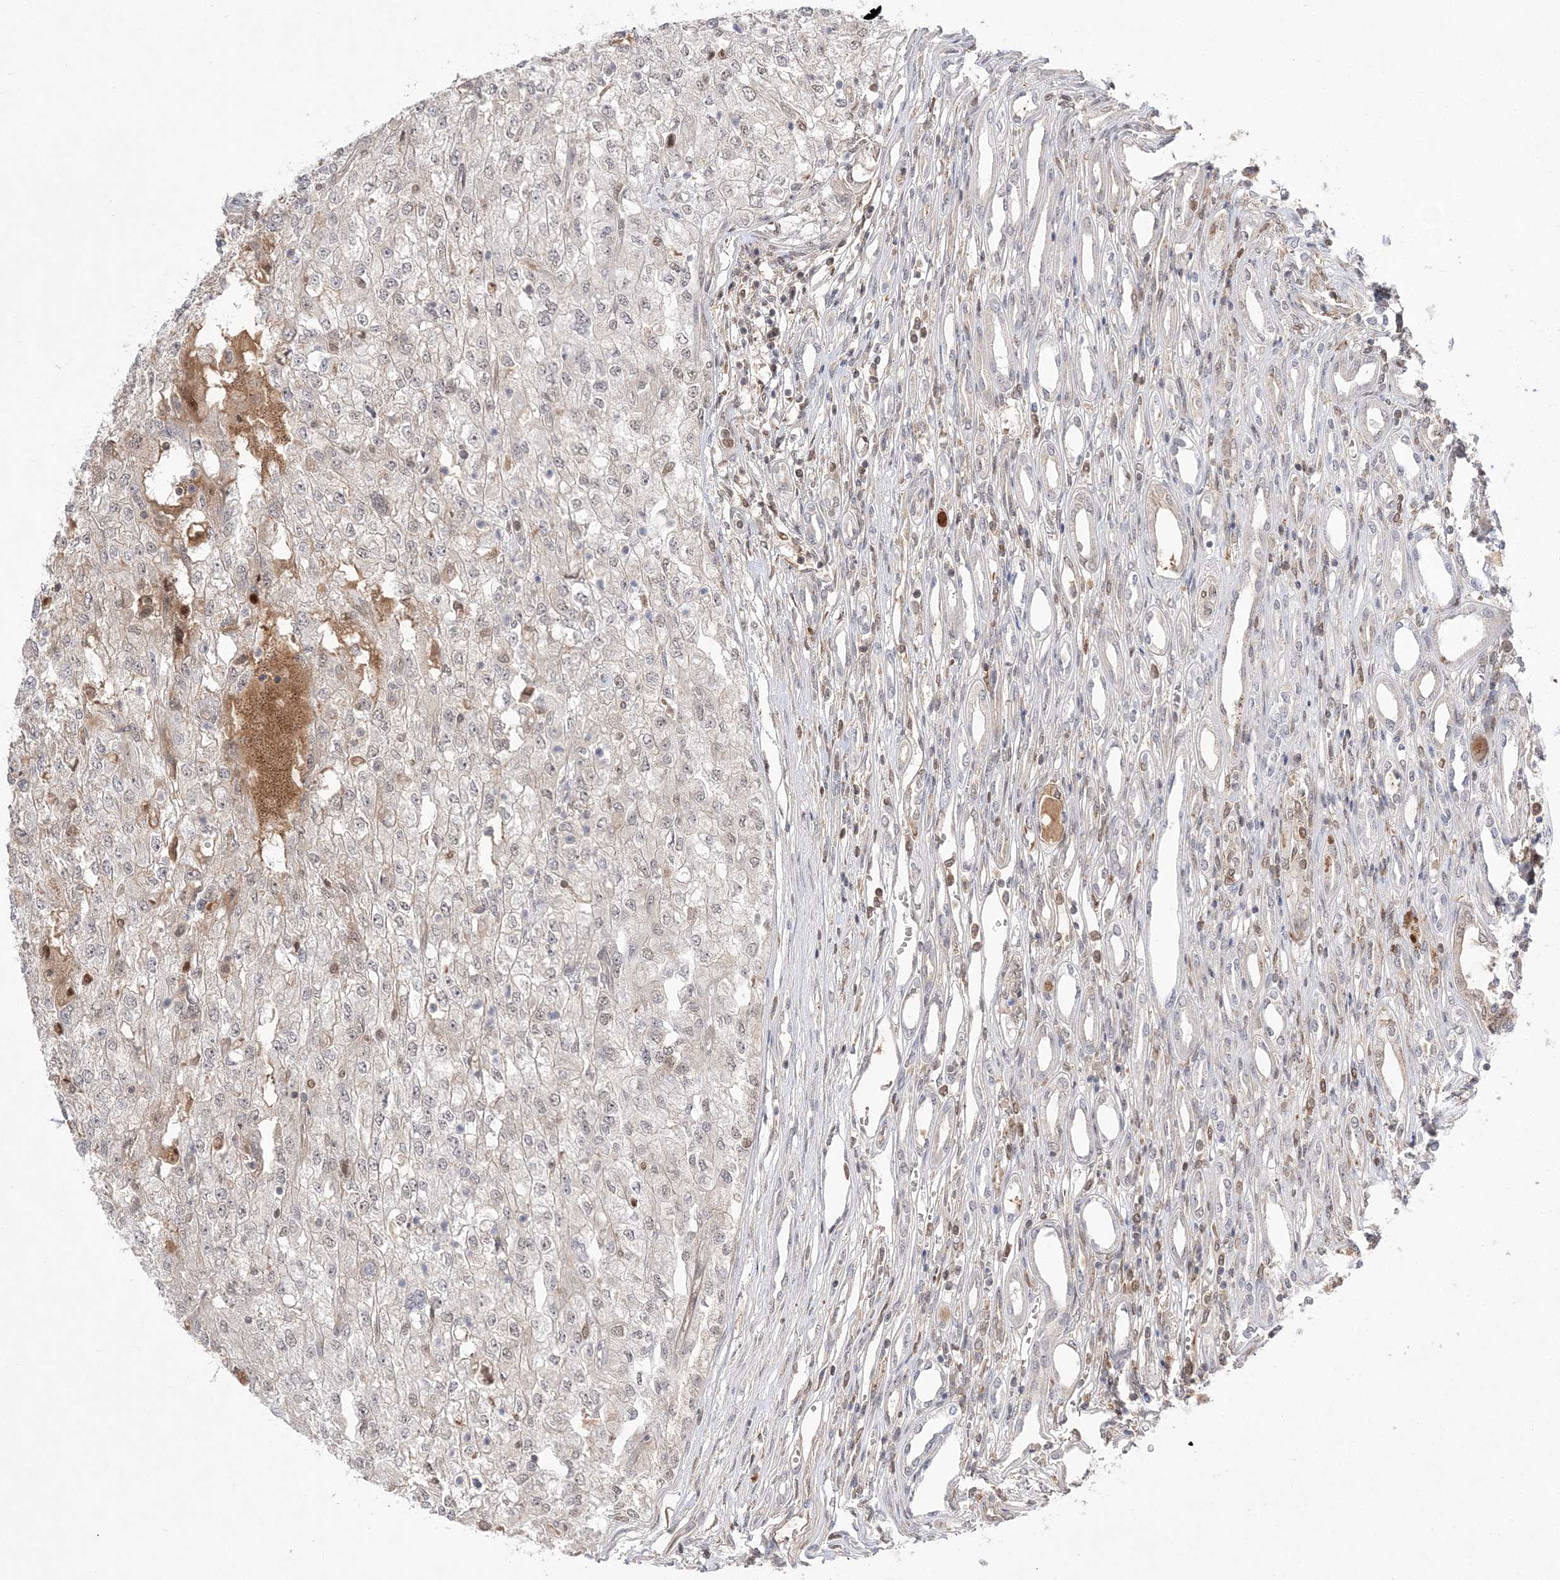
{"staining": {"intensity": "weak", "quantity": "<25%", "location": "nuclear"}, "tissue": "renal cancer", "cell_type": "Tumor cells", "image_type": "cancer", "snomed": [{"axis": "morphology", "description": "Adenocarcinoma, NOS"}, {"axis": "topography", "description": "Kidney"}], "caption": "High power microscopy image of an IHC histopathology image of renal cancer, revealing no significant expression in tumor cells.", "gene": "TMEM132B", "patient": {"sex": "female", "age": 54}}